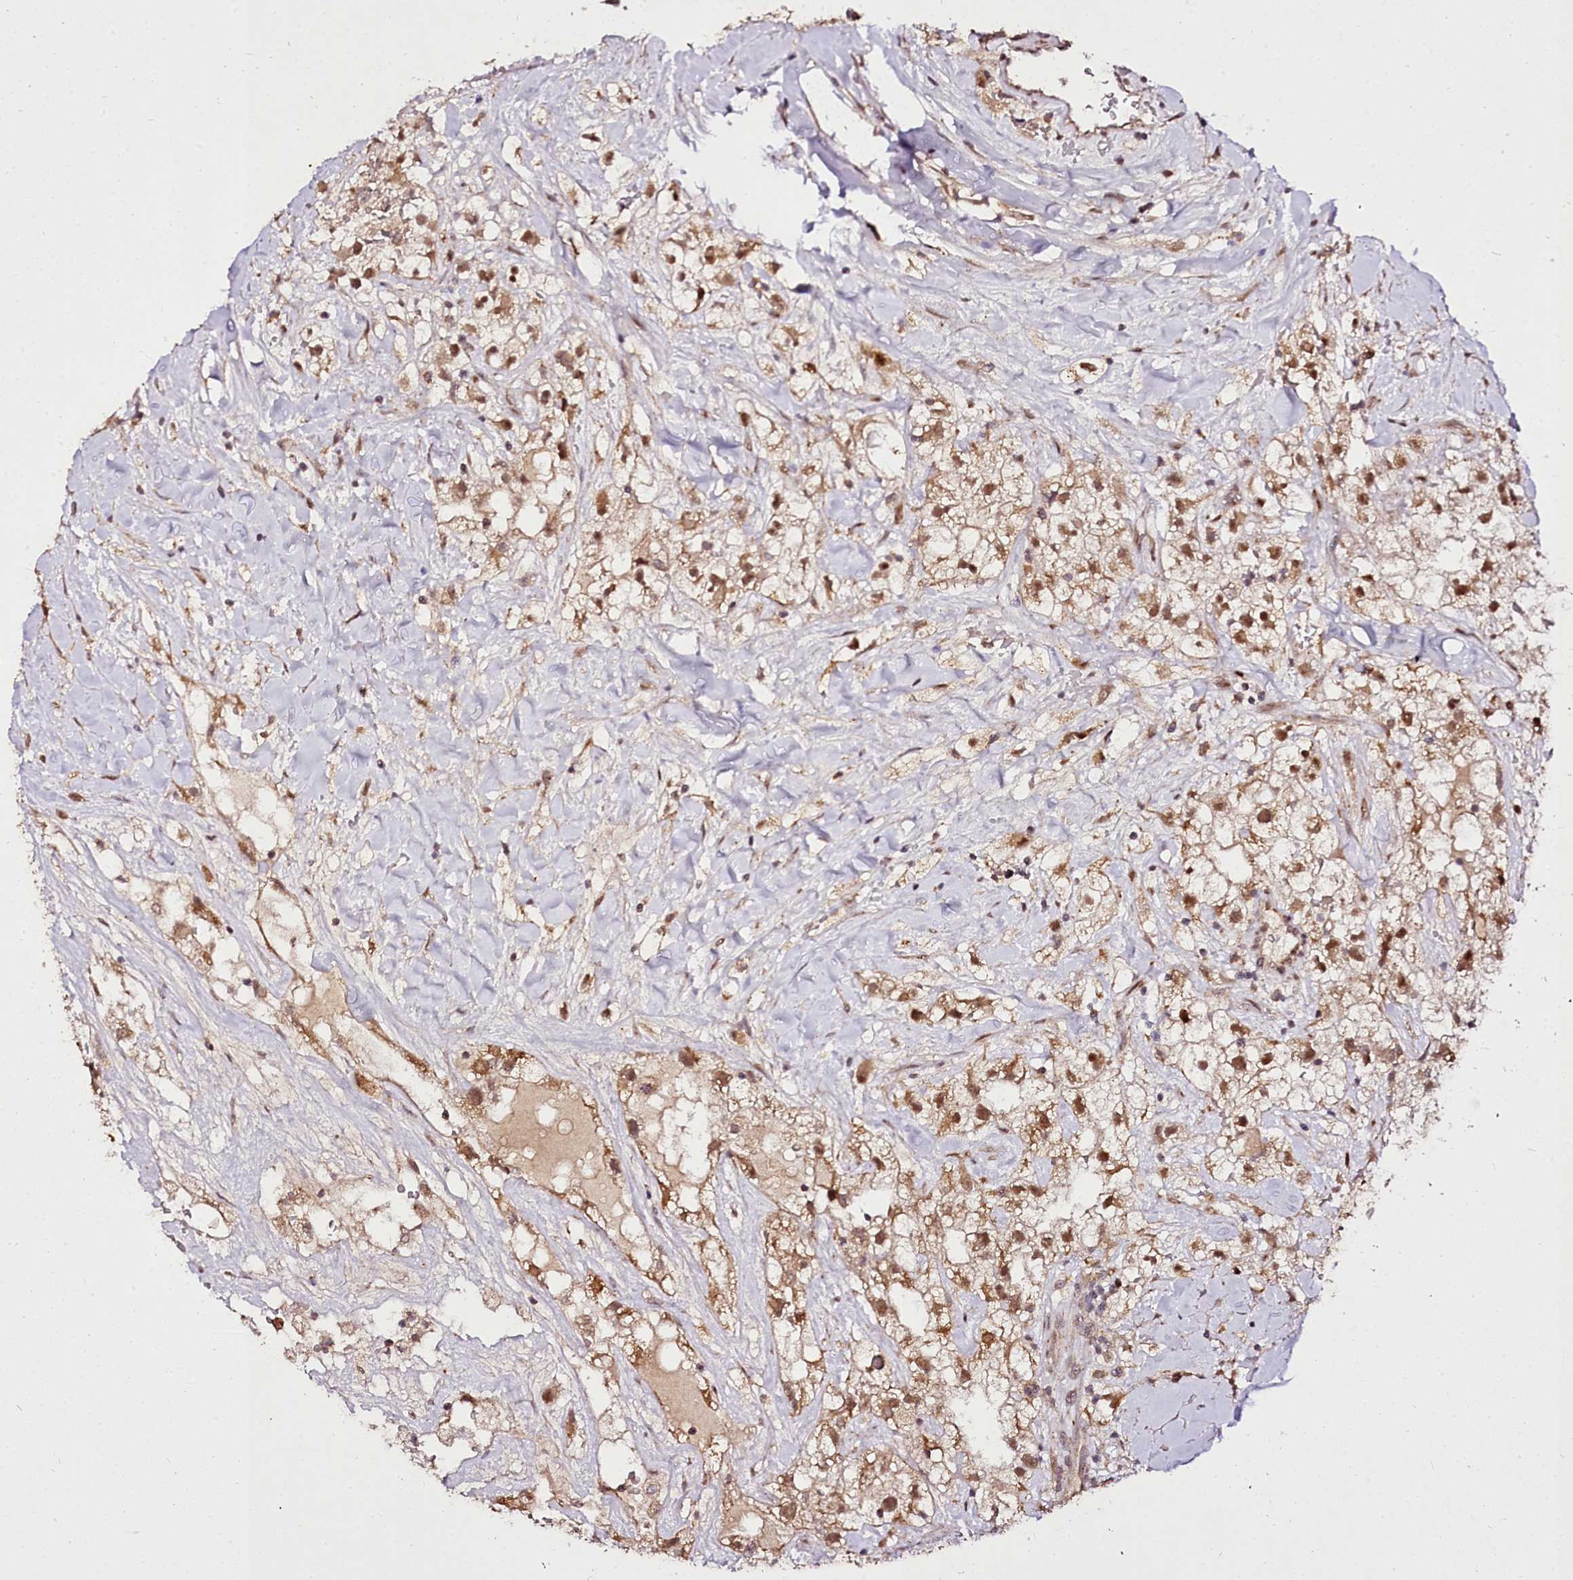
{"staining": {"intensity": "moderate", "quantity": ">75%", "location": "cytoplasmic/membranous,nuclear"}, "tissue": "renal cancer", "cell_type": "Tumor cells", "image_type": "cancer", "snomed": [{"axis": "morphology", "description": "Adenocarcinoma, NOS"}, {"axis": "topography", "description": "Kidney"}], "caption": "Brown immunohistochemical staining in human renal cancer (adenocarcinoma) demonstrates moderate cytoplasmic/membranous and nuclear expression in about >75% of tumor cells.", "gene": "EDIL3", "patient": {"sex": "male", "age": 59}}